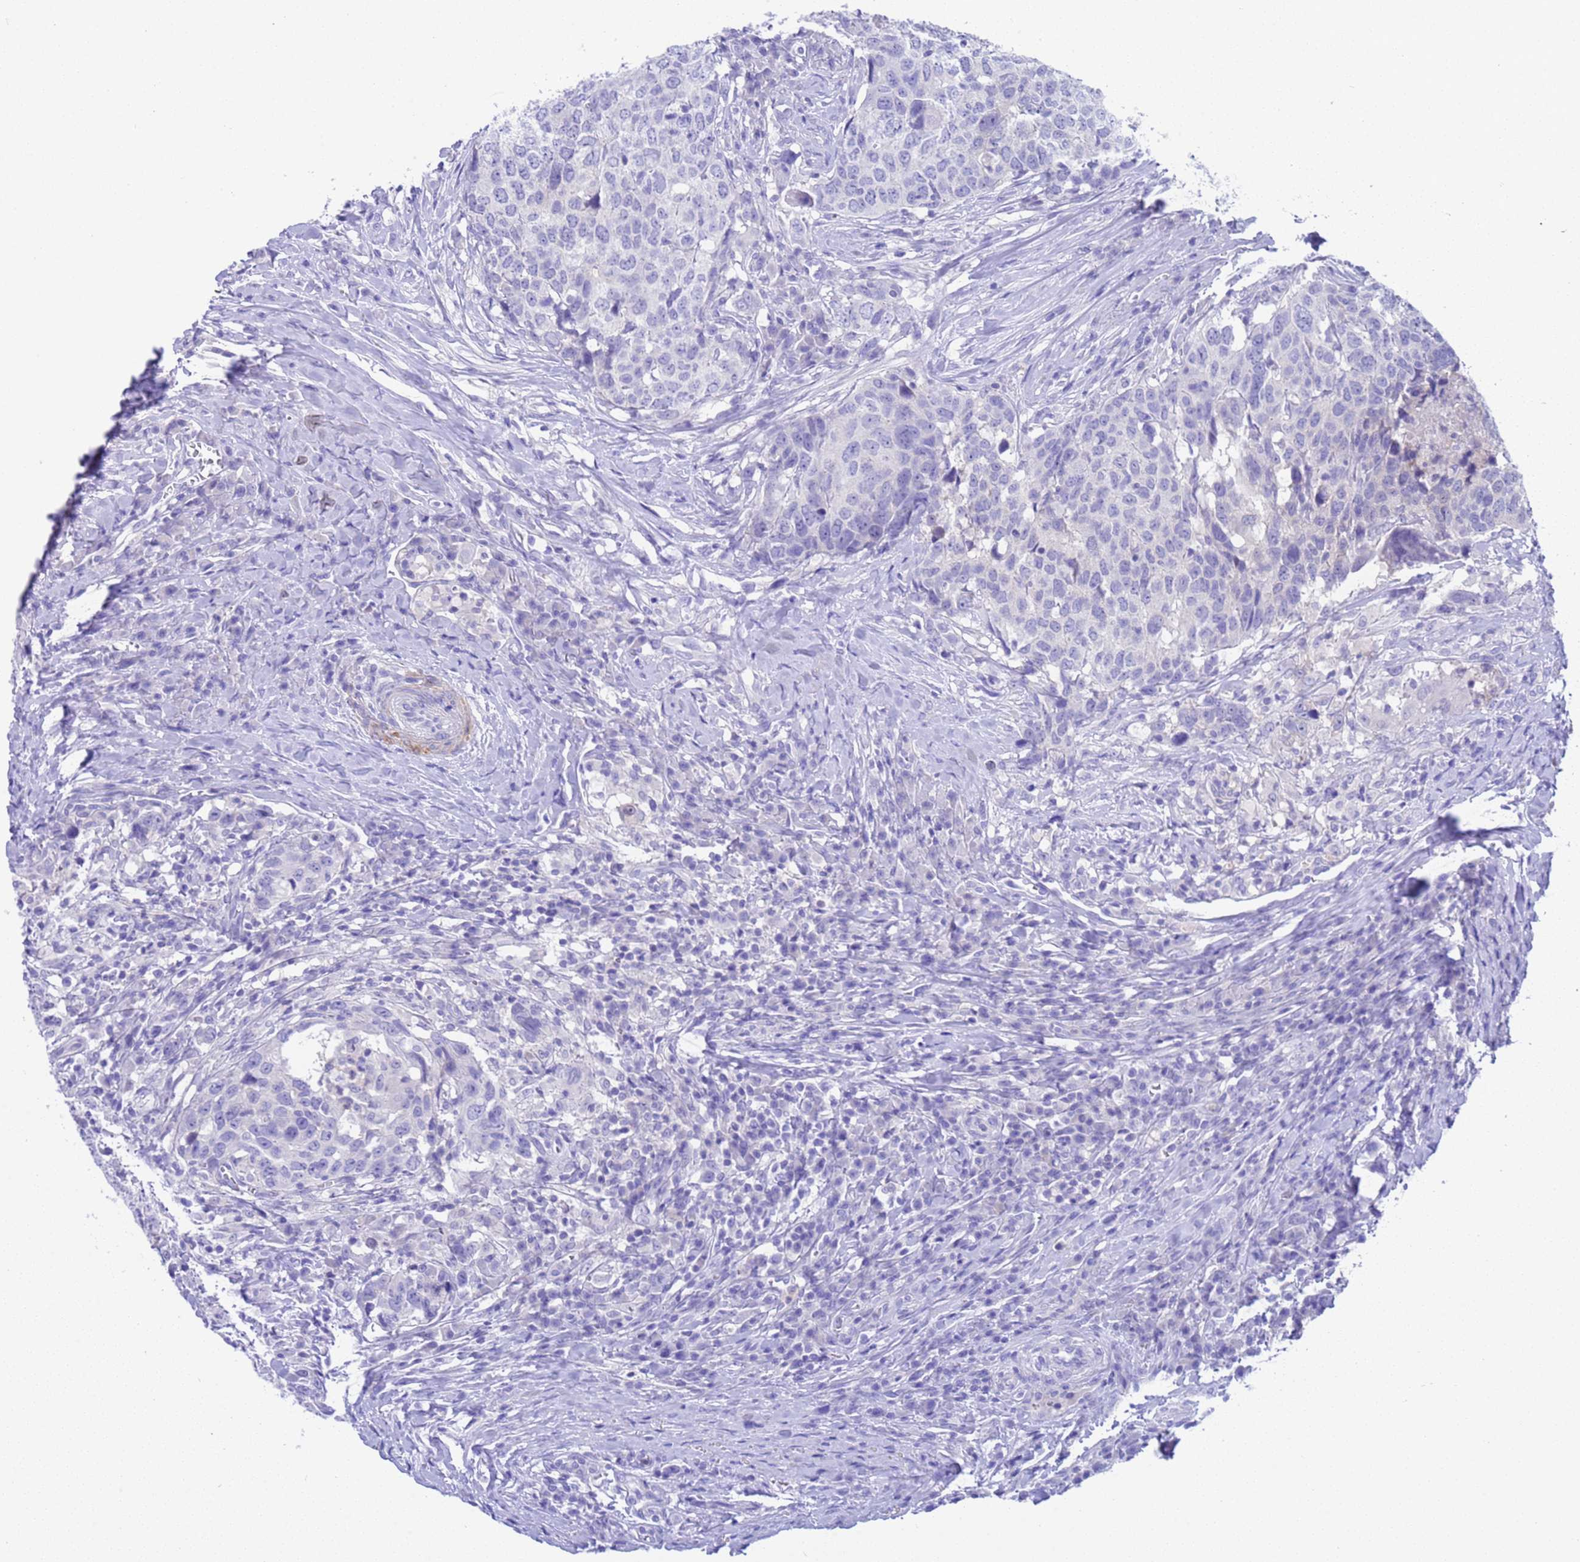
{"staining": {"intensity": "negative", "quantity": "none", "location": "none"}, "tissue": "head and neck cancer", "cell_type": "Tumor cells", "image_type": "cancer", "snomed": [{"axis": "morphology", "description": "Squamous cell carcinoma, NOS"}, {"axis": "topography", "description": "Head-Neck"}], "caption": "DAB immunohistochemical staining of head and neck cancer (squamous cell carcinoma) shows no significant expression in tumor cells. Nuclei are stained in blue.", "gene": "USP38", "patient": {"sex": "male", "age": 66}}